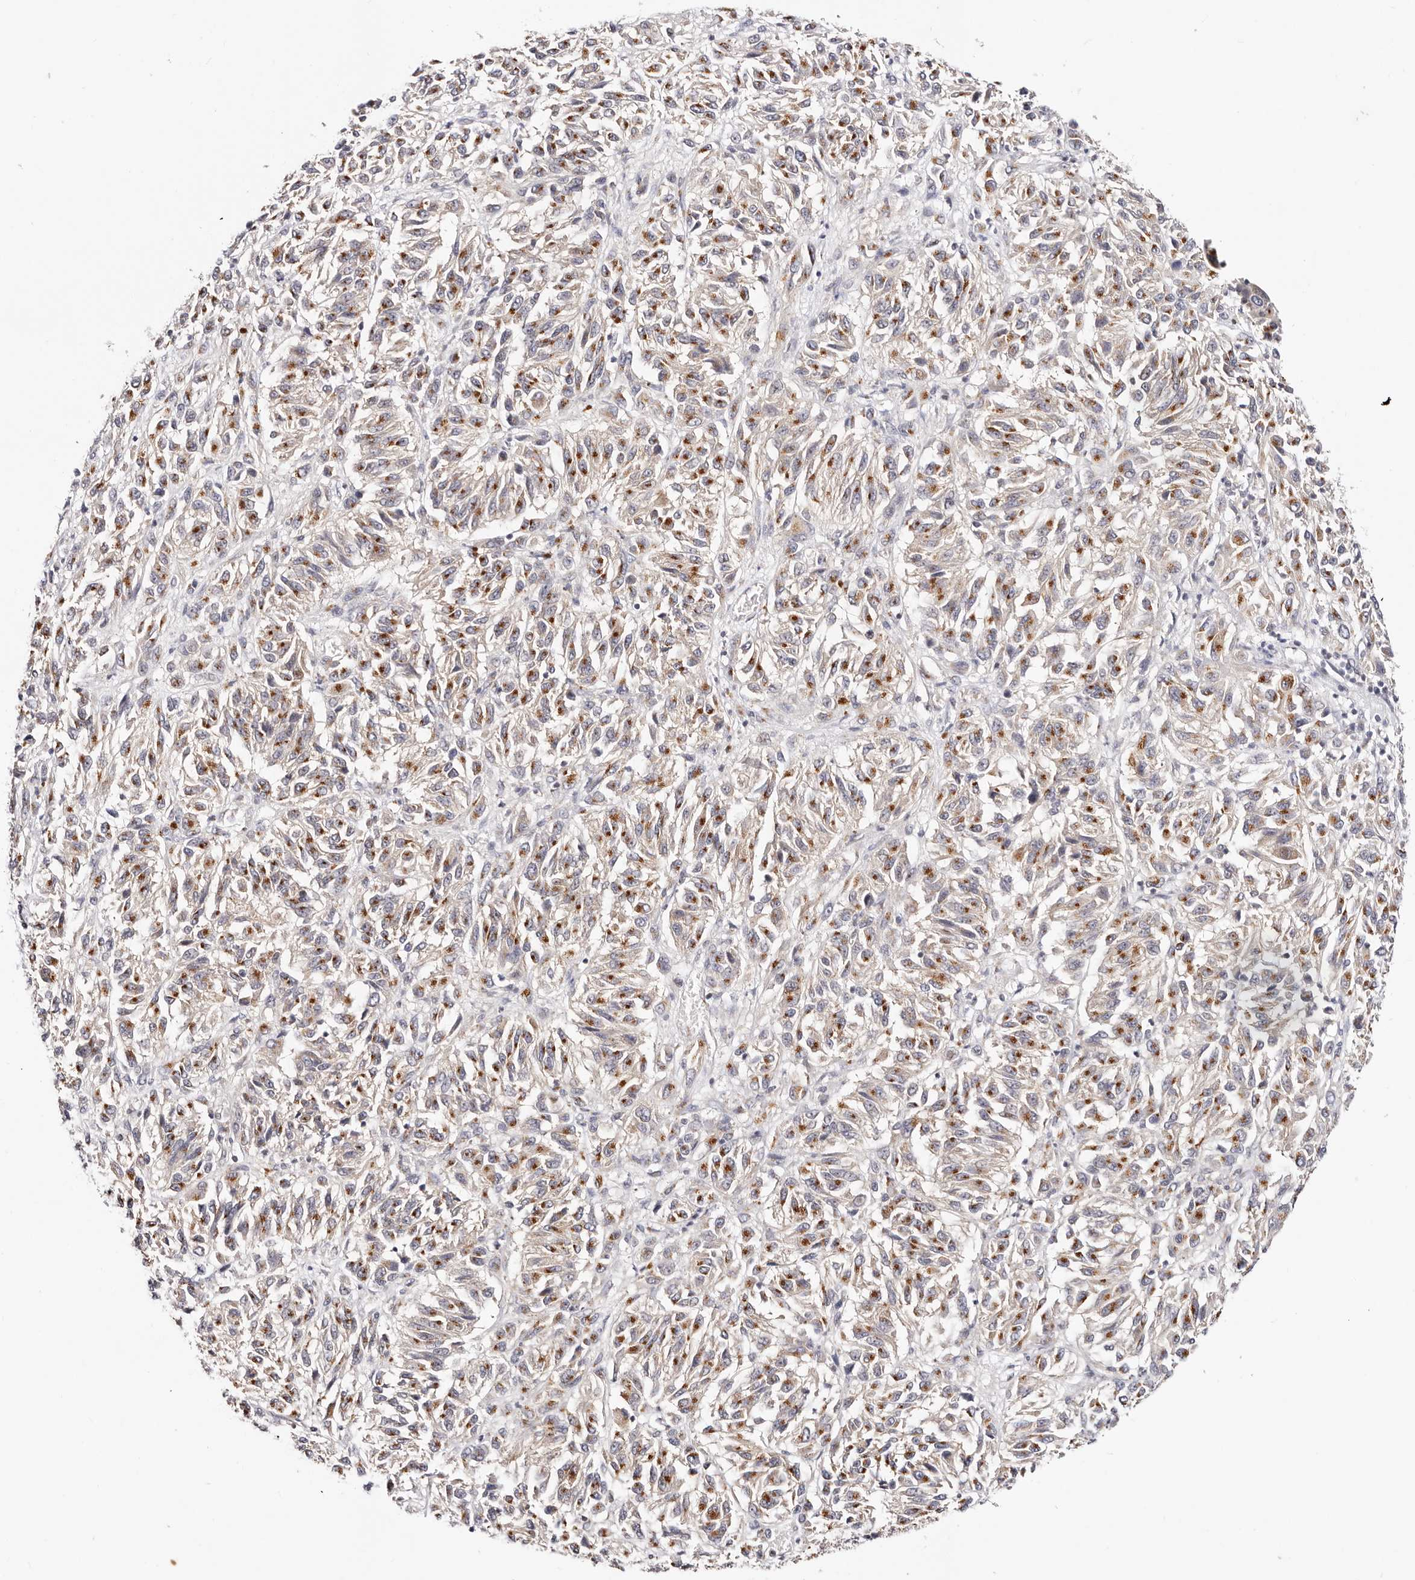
{"staining": {"intensity": "moderate", "quantity": ">75%", "location": "cytoplasmic/membranous"}, "tissue": "melanoma", "cell_type": "Tumor cells", "image_type": "cancer", "snomed": [{"axis": "morphology", "description": "Malignant melanoma, Metastatic site"}, {"axis": "topography", "description": "Lung"}], "caption": "Tumor cells reveal medium levels of moderate cytoplasmic/membranous staining in approximately >75% of cells in malignant melanoma (metastatic site).", "gene": "VIPAS39", "patient": {"sex": "male", "age": 64}}